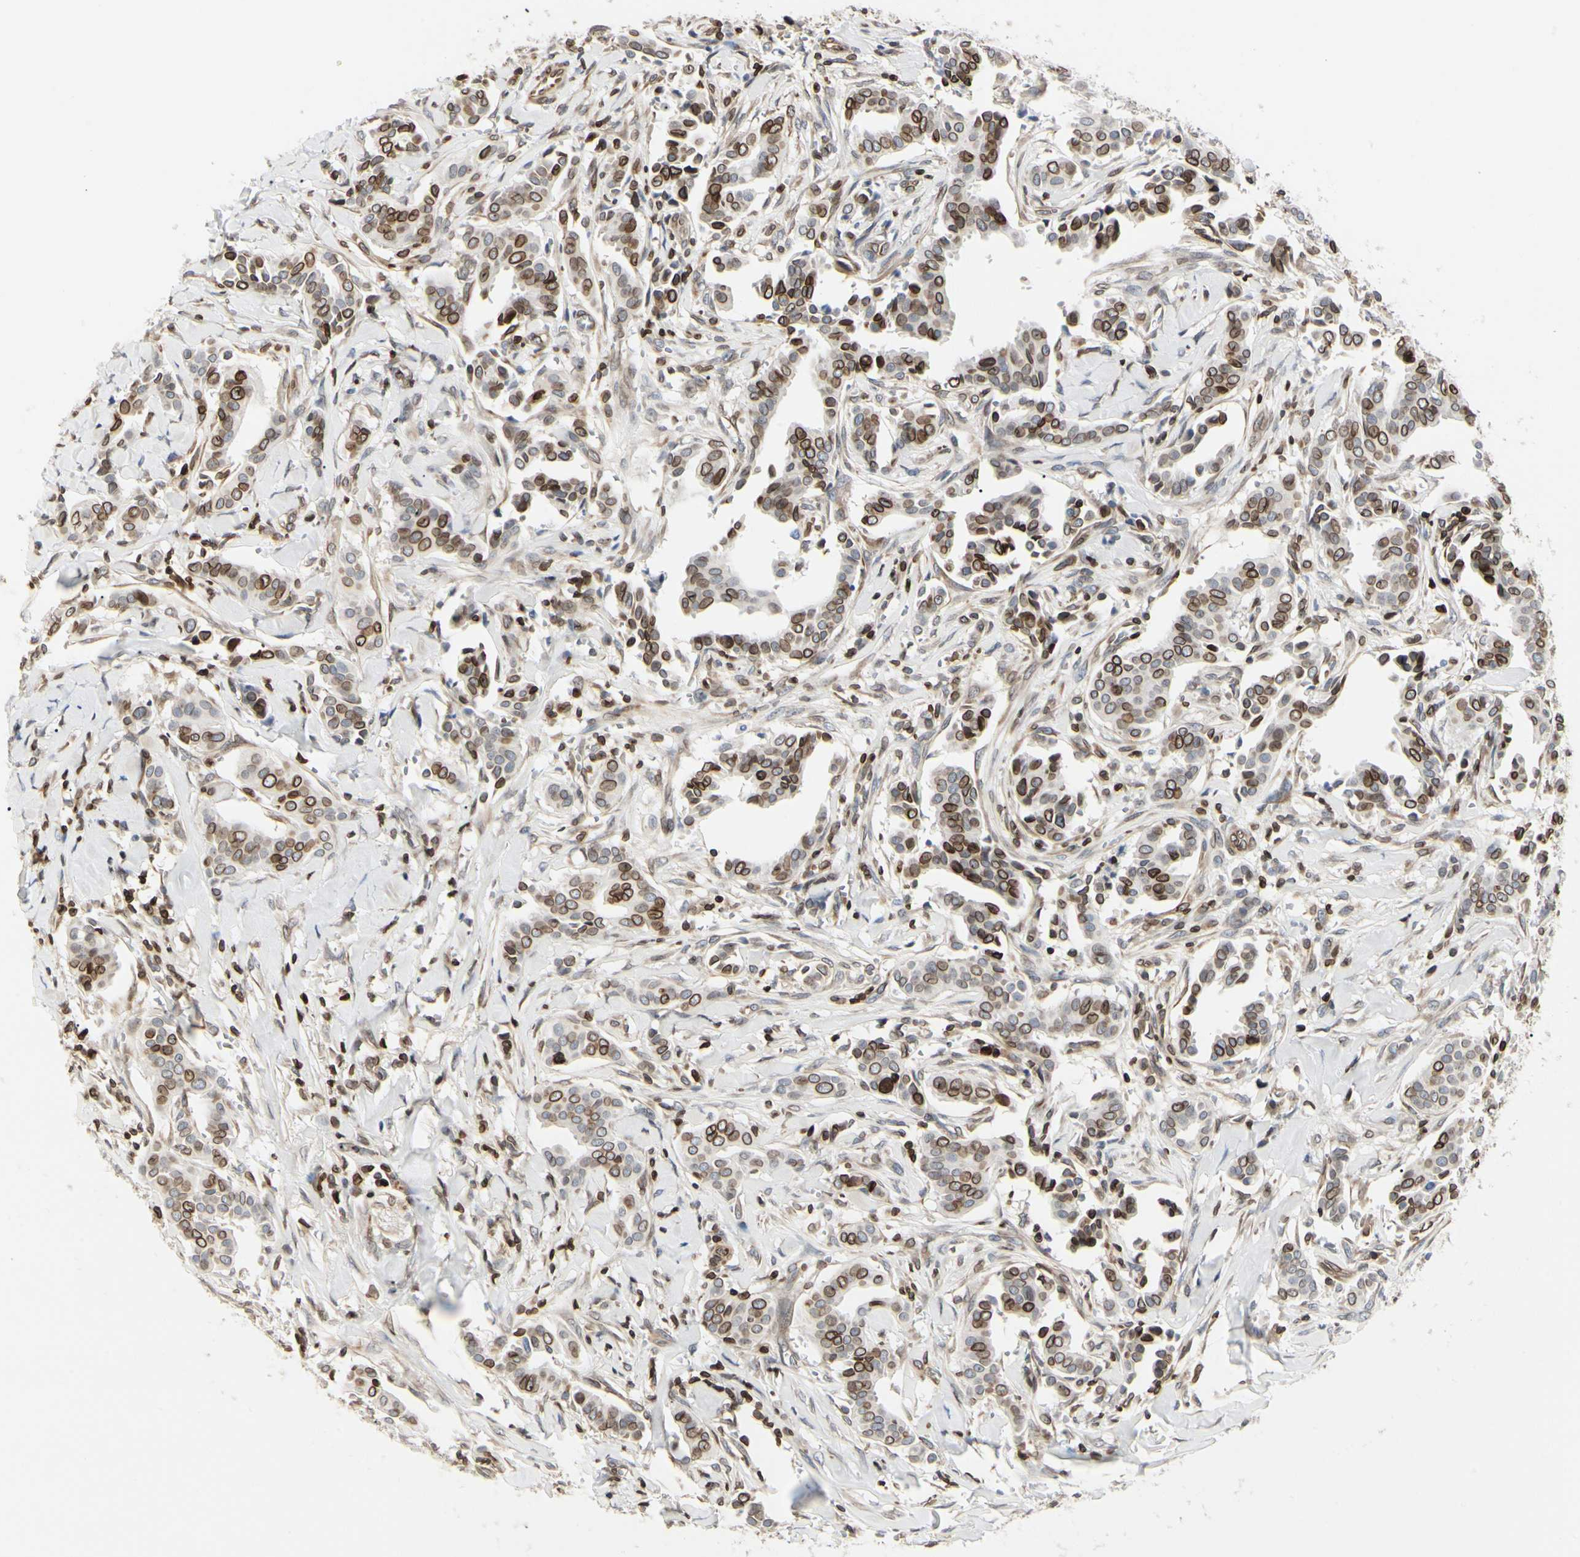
{"staining": {"intensity": "strong", "quantity": "25%-75%", "location": "cytoplasmic/membranous,nuclear"}, "tissue": "head and neck cancer", "cell_type": "Tumor cells", "image_type": "cancer", "snomed": [{"axis": "morphology", "description": "Adenocarcinoma, NOS"}, {"axis": "topography", "description": "Salivary gland"}, {"axis": "topography", "description": "Head-Neck"}], "caption": "Protein expression analysis of human head and neck cancer reveals strong cytoplasmic/membranous and nuclear expression in about 25%-75% of tumor cells.", "gene": "TMPO", "patient": {"sex": "female", "age": 59}}